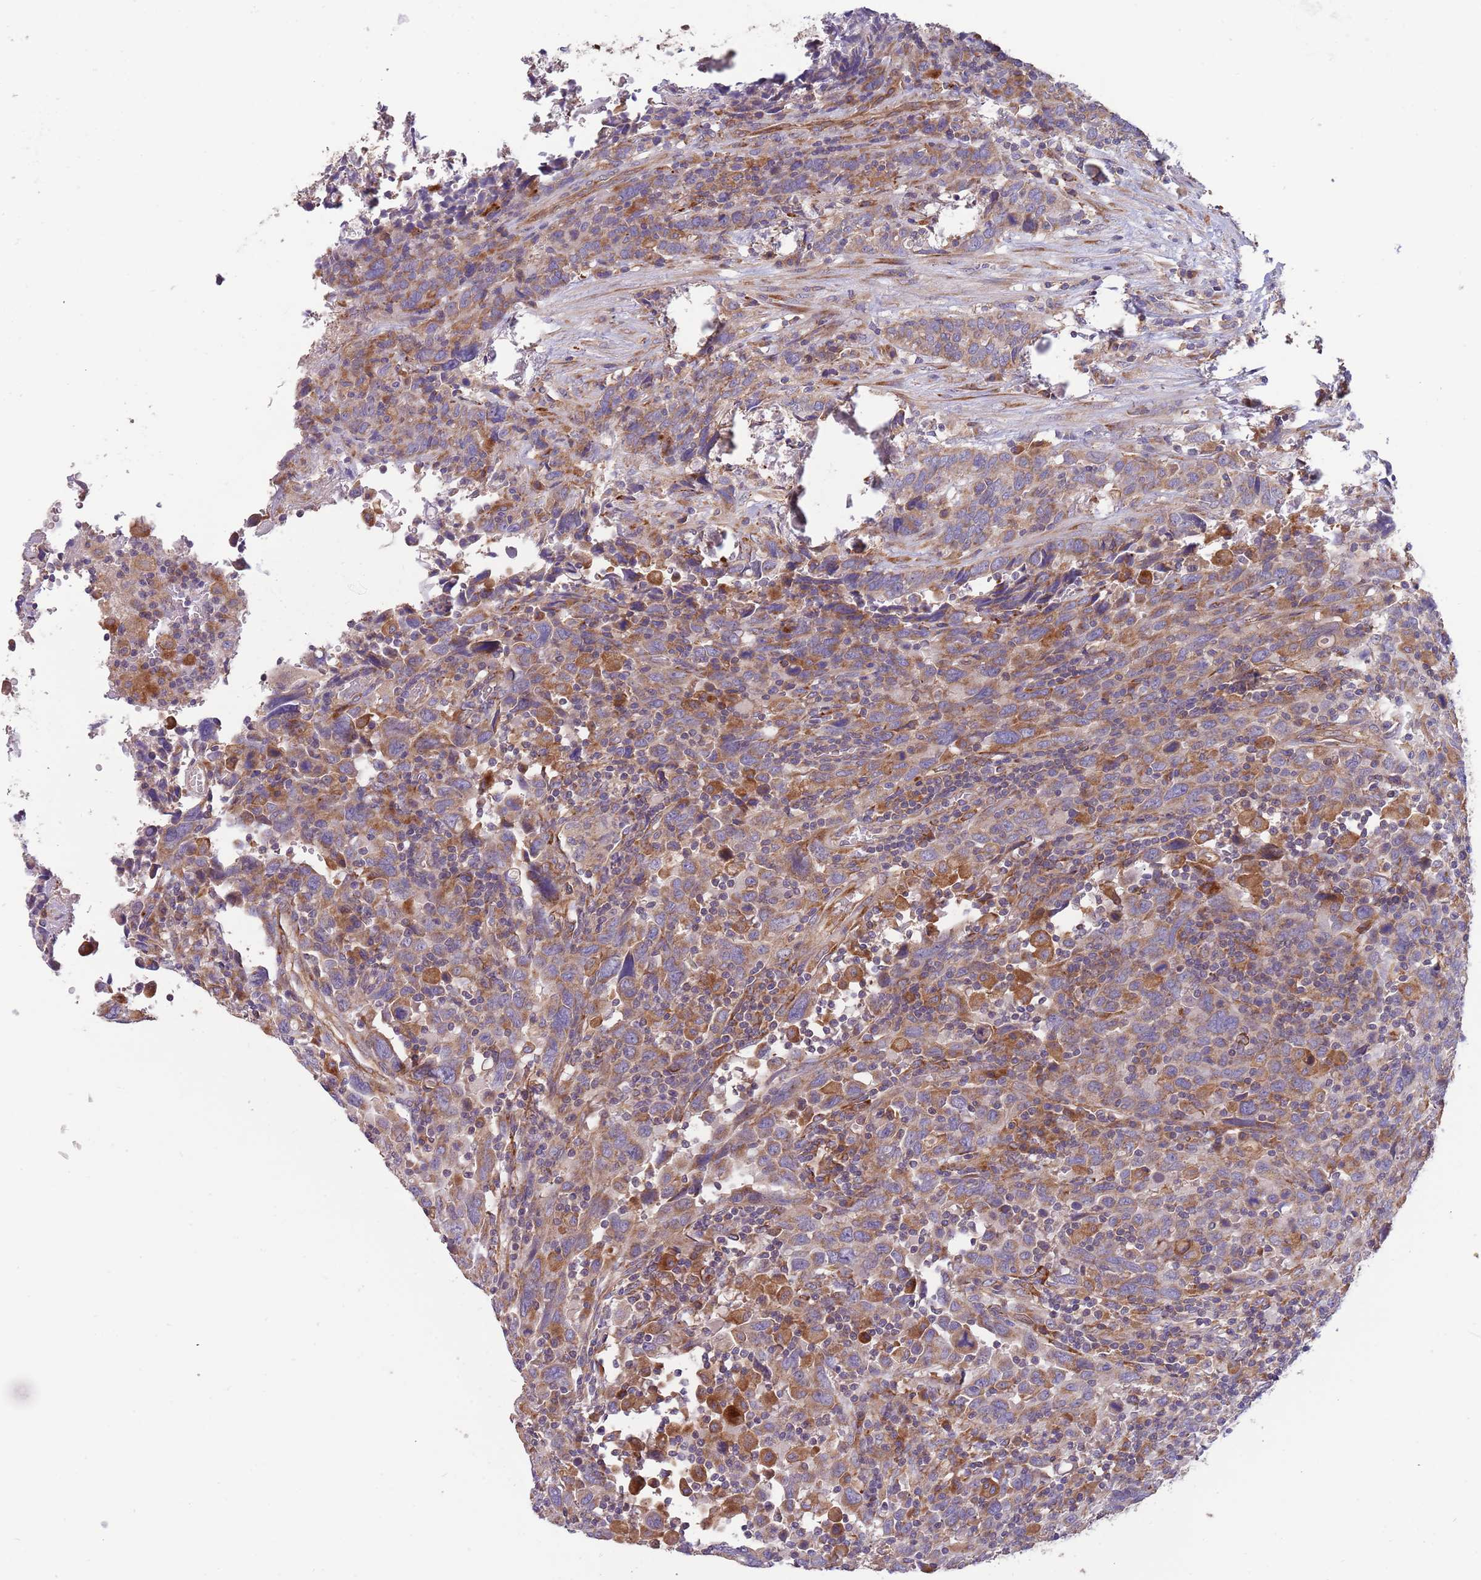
{"staining": {"intensity": "moderate", "quantity": "<25%", "location": "cytoplasmic/membranous"}, "tissue": "urothelial cancer", "cell_type": "Tumor cells", "image_type": "cancer", "snomed": [{"axis": "morphology", "description": "Urothelial carcinoma, High grade"}, {"axis": "topography", "description": "Urinary bladder"}], "caption": "Brown immunohistochemical staining in urothelial cancer demonstrates moderate cytoplasmic/membranous expression in about <25% of tumor cells.", "gene": "ARMCX6", "patient": {"sex": "male", "age": 61}}